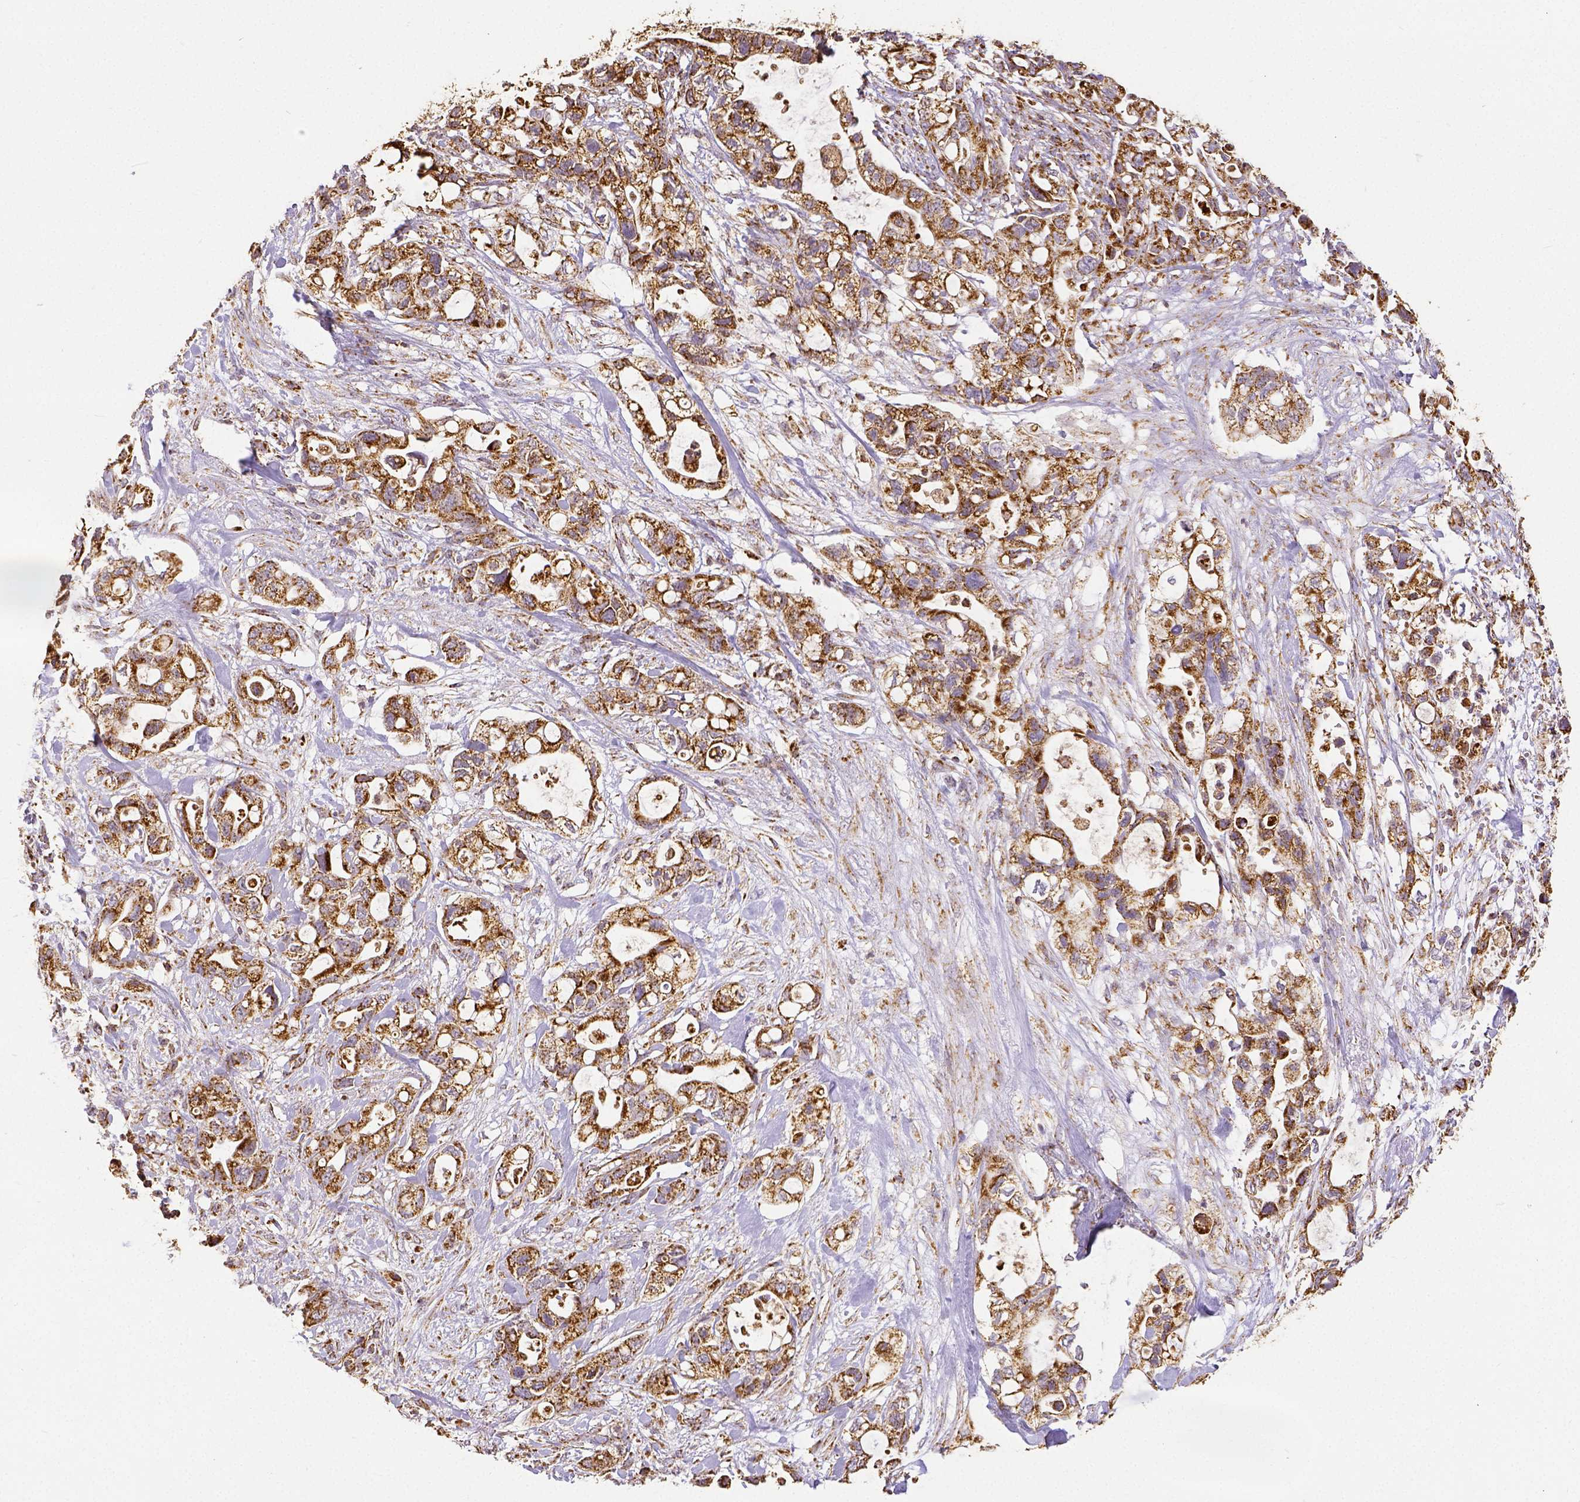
{"staining": {"intensity": "strong", "quantity": ">75%", "location": "cytoplasmic/membranous"}, "tissue": "pancreatic cancer", "cell_type": "Tumor cells", "image_type": "cancer", "snomed": [{"axis": "morphology", "description": "Adenocarcinoma, NOS"}, {"axis": "topography", "description": "Pancreas"}], "caption": "Protein analysis of pancreatic cancer (adenocarcinoma) tissue exhibits strong cytoplasmic/membranous staining in about >75% of tumor cells.", "gene": "SDHB", "patient": {"sex": "female", "age": 72}}